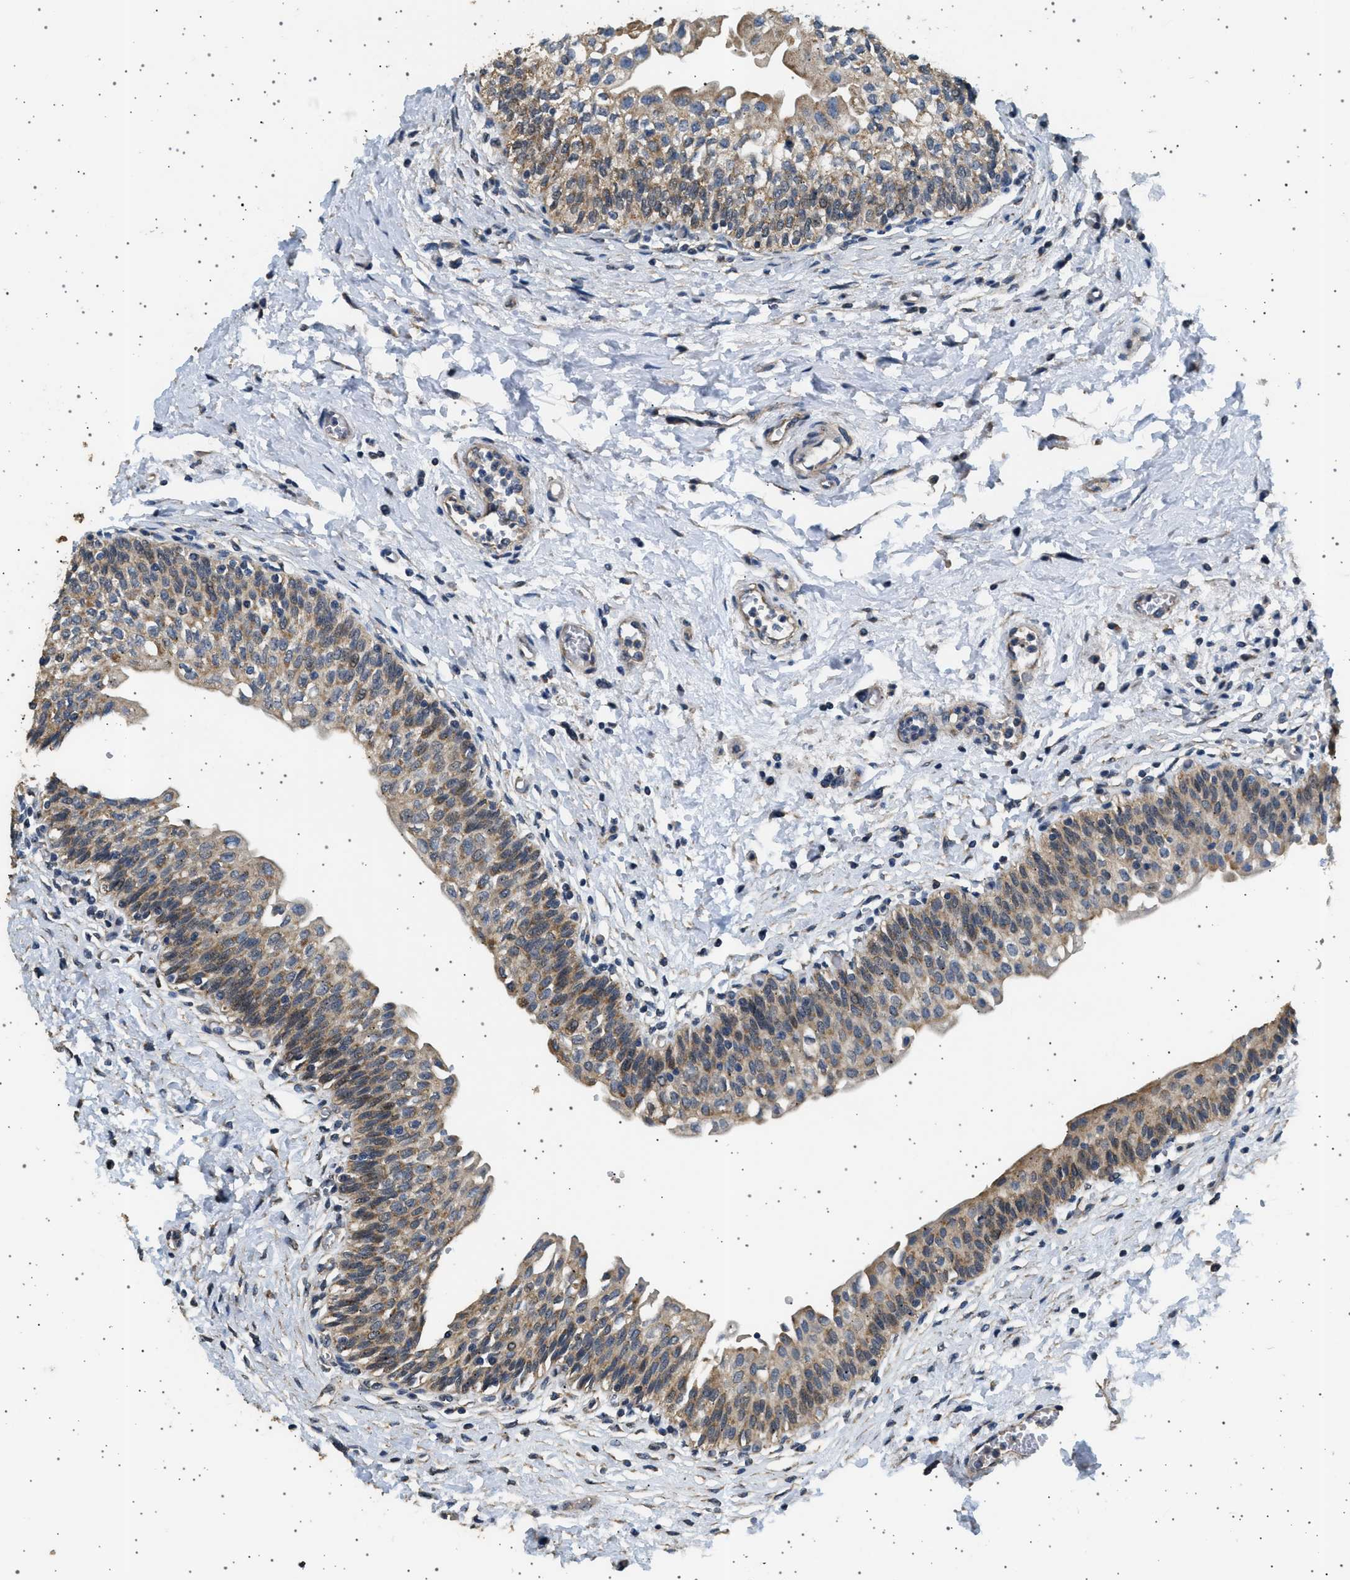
{"staining": {"intensity": "moderate", "quantity": ">75%", "location": "cytoplasmic/membranous"}, "tissue": "urinary bladder", "cell_type": "Urothelial cells", "image_type": "normal", "snomed": [{"axis": "morphology", "description": "Normal tissue, NOS"}, {"axis": "topography", "description": "Urinary bladder"}], "caption": "IHC of normal urinary bladder exhibits medium levels of moderate cytoplasmic/membranous positivity in approximately >75% of urothelial cells.", "gene": "KCNA4", "patient": {"sex": "male", "age": 55}}